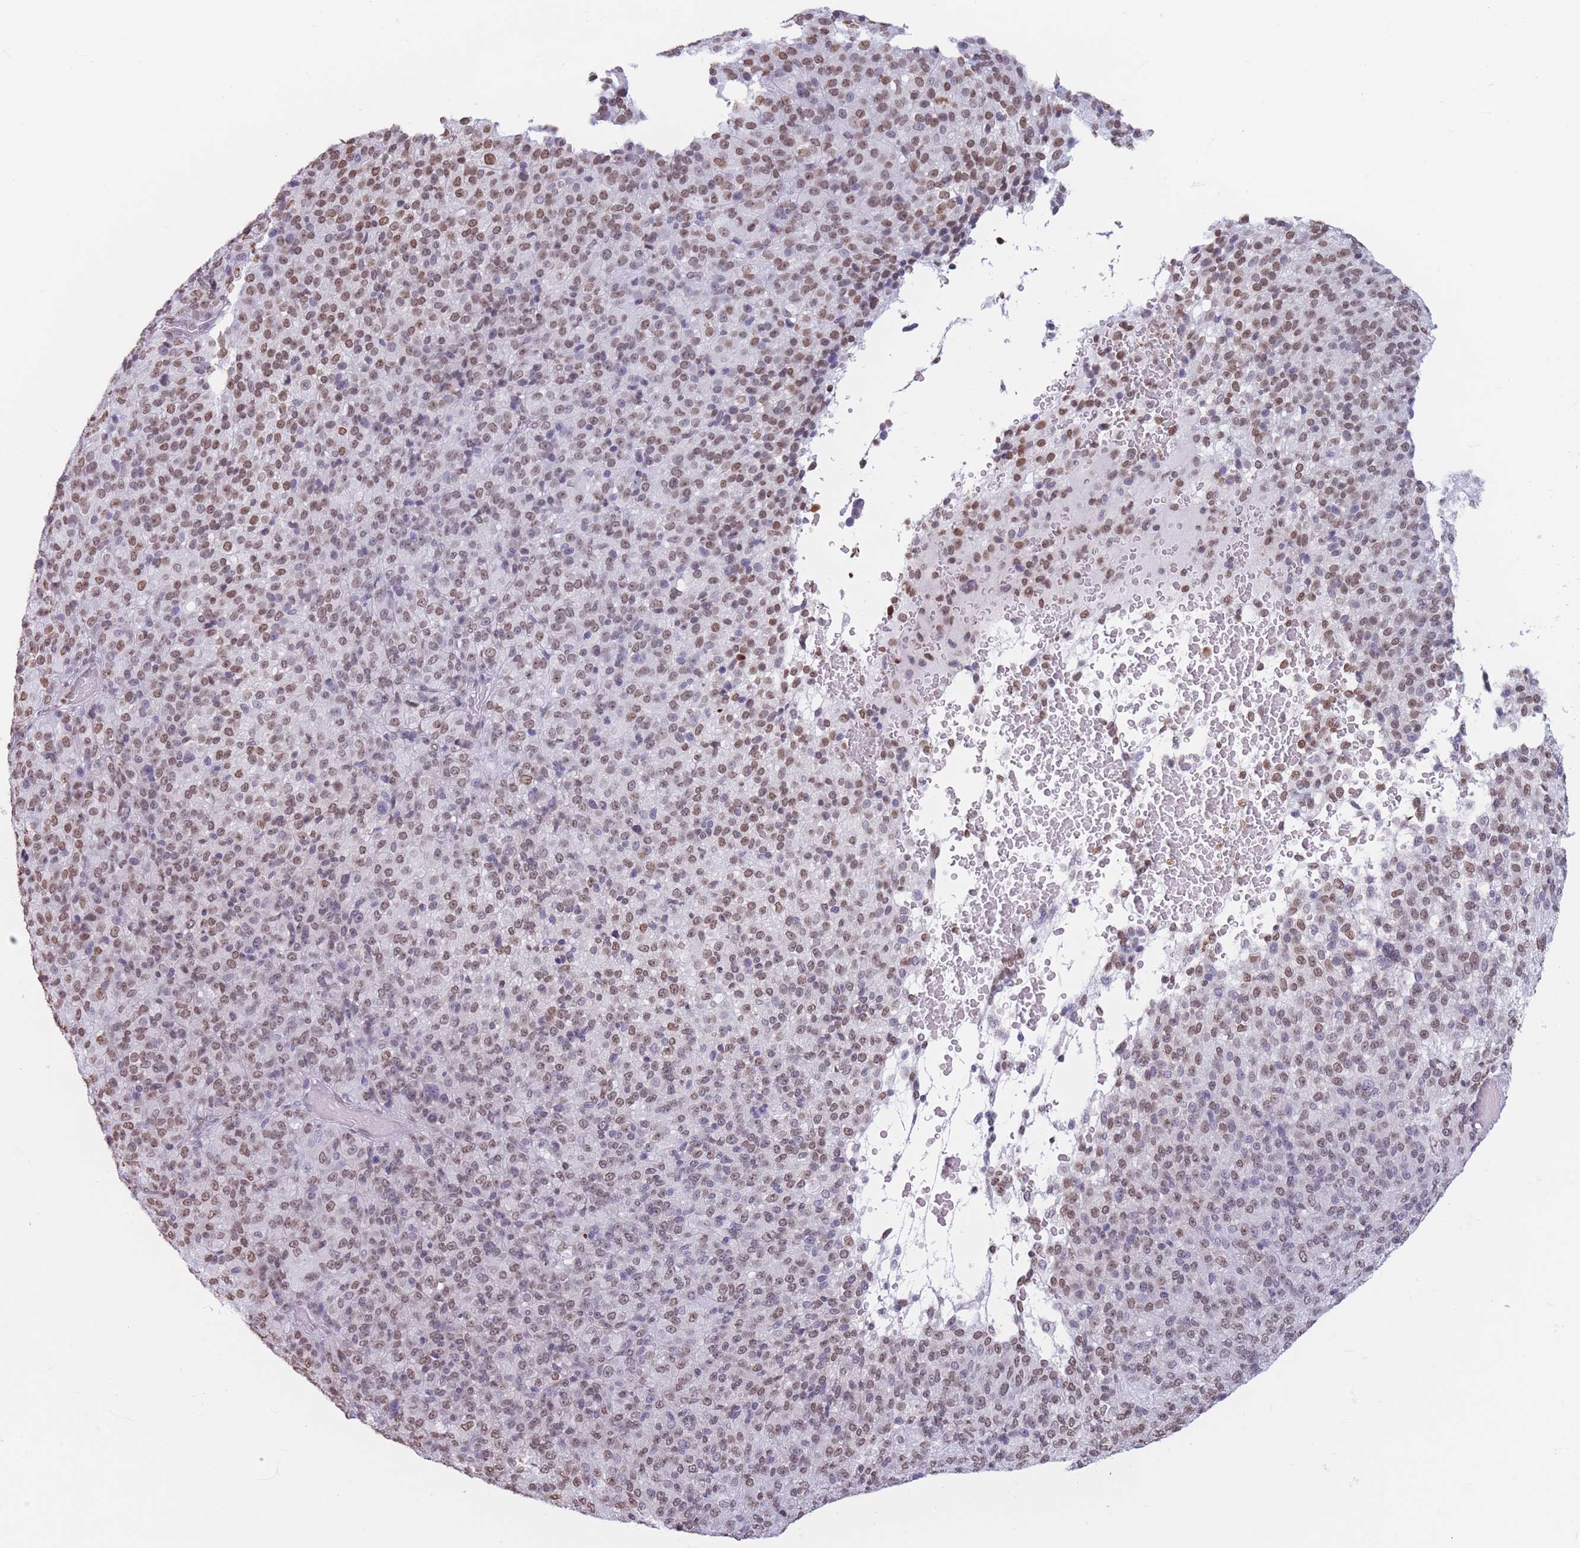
{"staining": {"intensity": "moderate", "quantity": ">75%", "location": "nuclear"}, "tissue": "melanoma", "cell_type": "Tumor cells", "image_type": "cancer", "snomed": [{"axis": "morphology", "description": "Malignant melanoma, Metastatic site"}, {"axis": "topography", "description": "Brain"}], "caption": "An IHC histopathology image of tumor tissue is shown. Protein staining in brown highlights moderate nuclear positivity in malignant melanoma (metastatic site) within tumor cells. (IHC, brightfield microscopy, high magnification).", "gene": "RYK", "patient": {"sex": "female", "age": 56}}